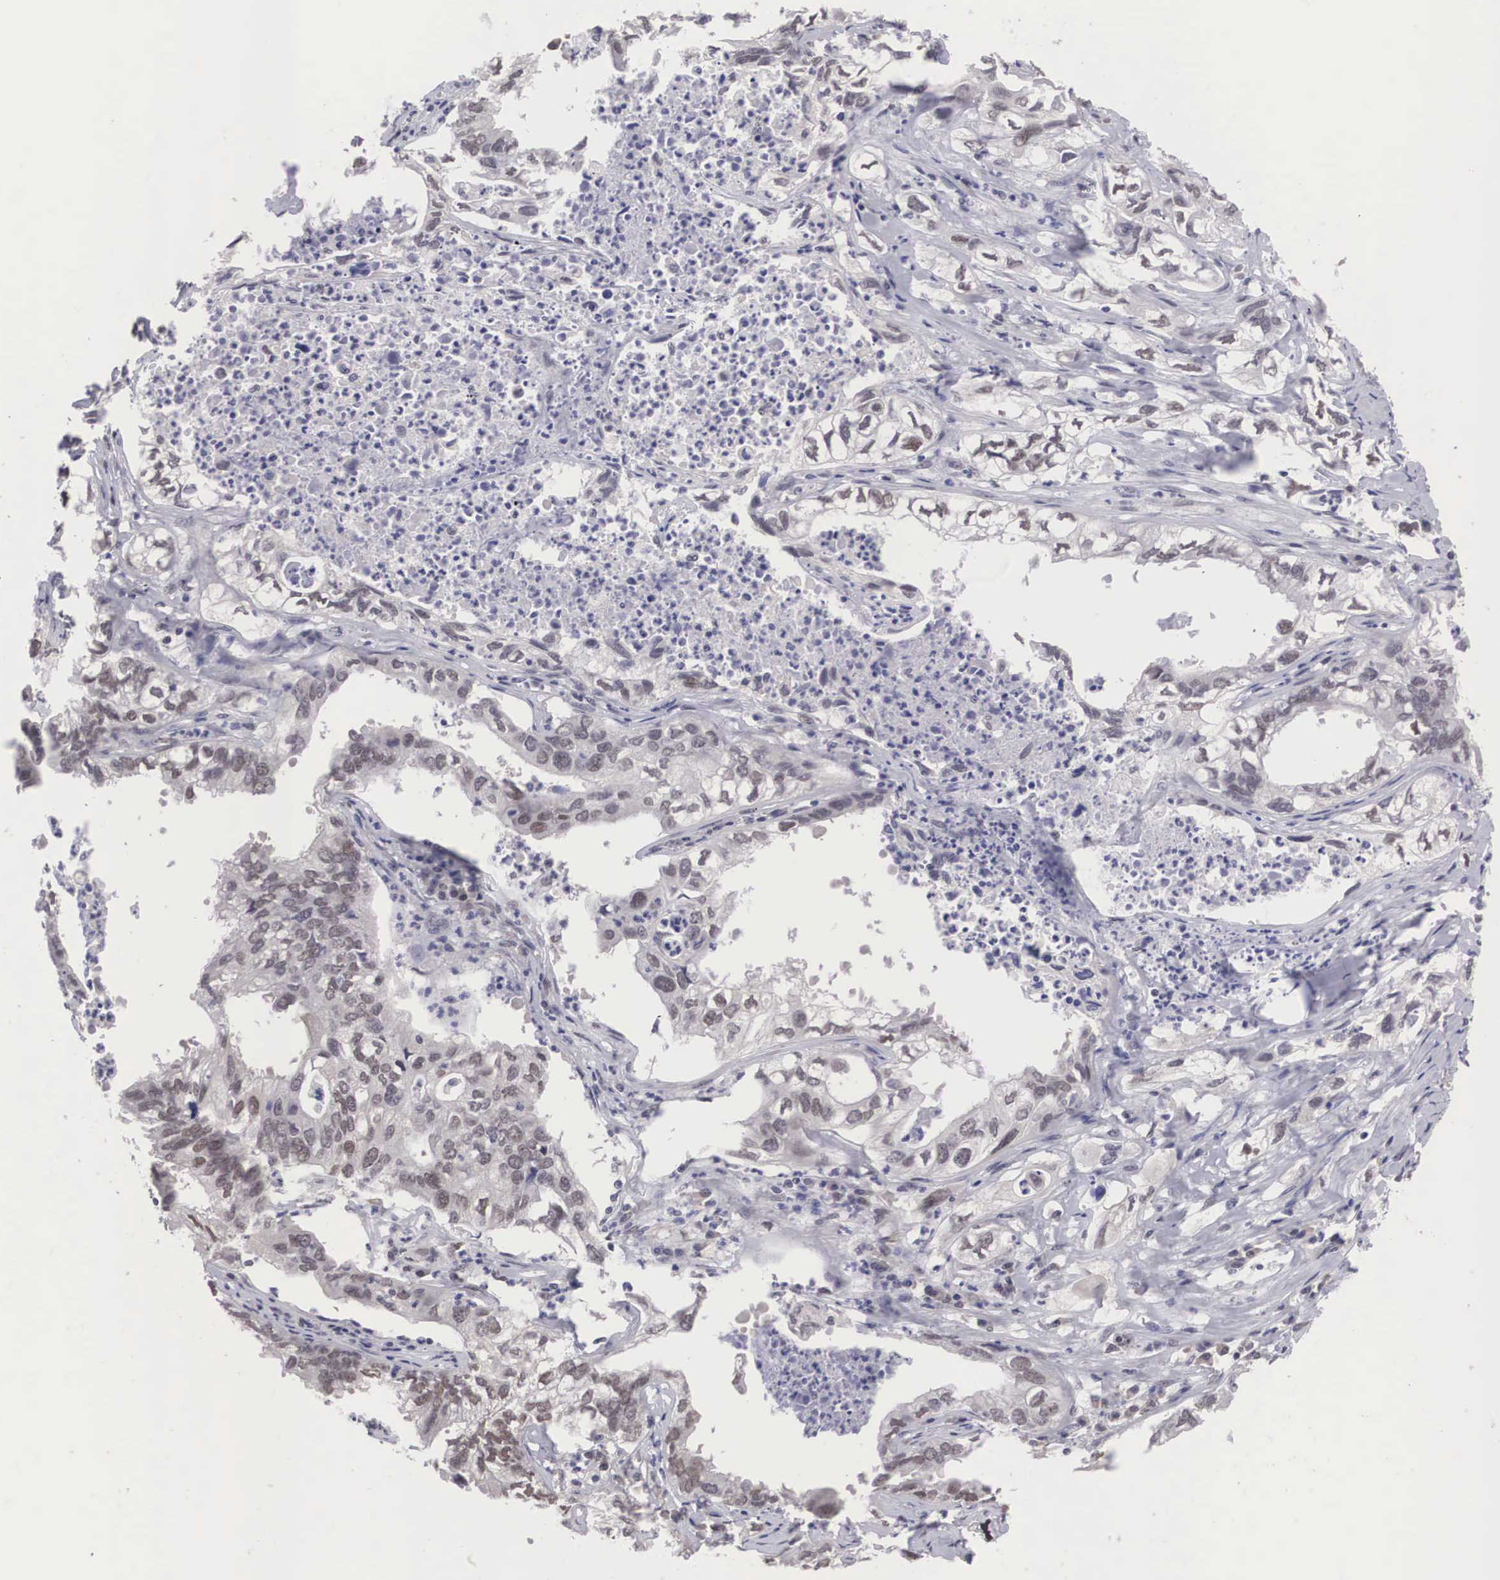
{"staining": {"intensity": "weak", "quantity": "25%-75%", "location": "nuclear"}, "tissue": "lung cancer", "cell_type": "Tumor cells", "image_type": "cancer", "snomed": [{"axis": "morphology", "description": "Adenocarcinoma, NOS"}, {"axis": "topography", "description": "Lung"}], "caption": "Immunohistochemical staining of human lung cancer (adenocarcinoma) shows weak nuclear protein staining in approximately 25%-75% of tumor cells.", "gene": "MORC2", "patient": {"sex": "male", "age": 48}}